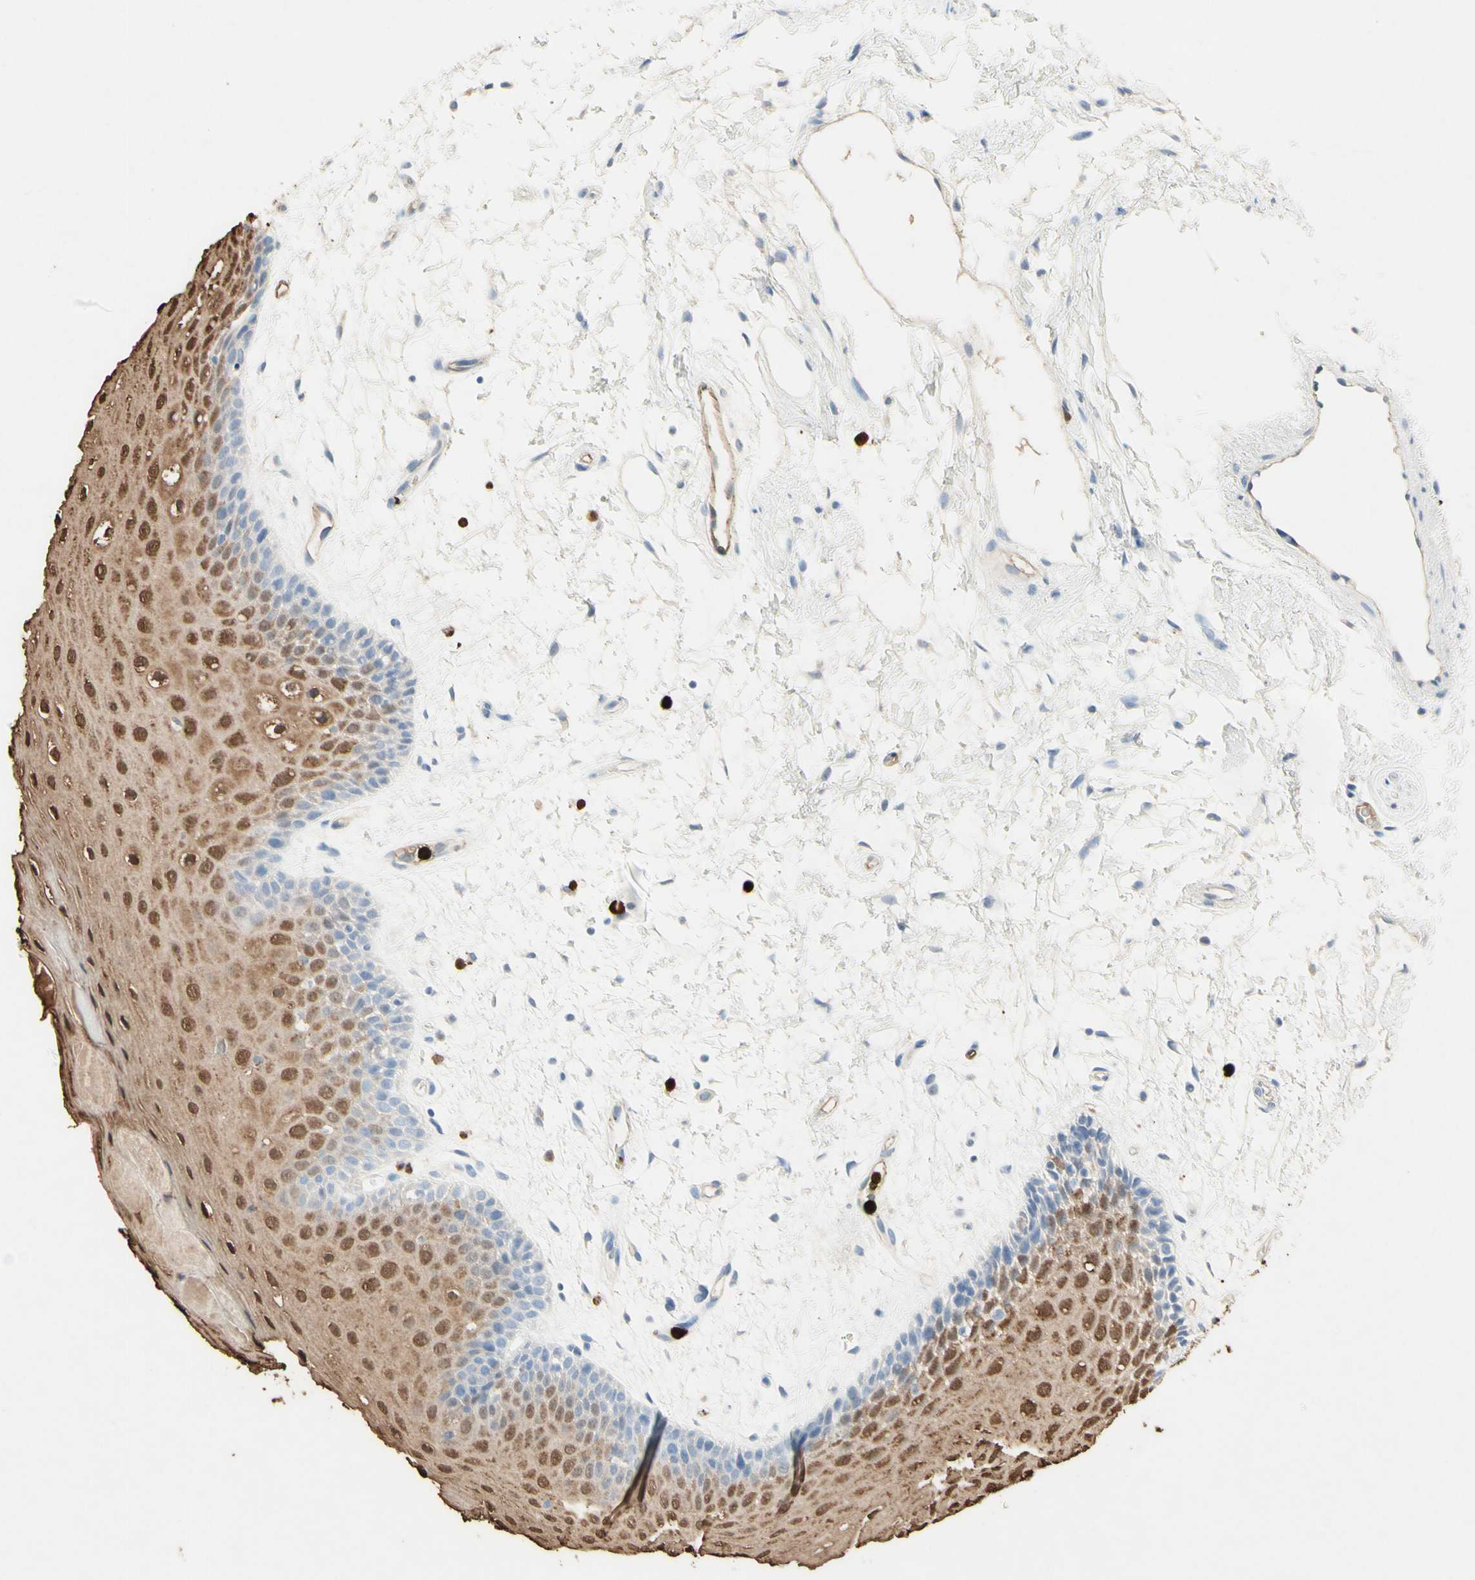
{"staining": {"intensity": "moderate", "quantity": ">75%", "location": "cytoplasmic/membranous,nuclear"}, "tissue": "oral mucosa", "cell_type": "Squamous epithelial cells", "image_type": "normal", "snomed": [{"axis": "morphology", "description": "Normal tissue, NOS"}, {"axis": "topography", "description": "Skeletal muscle"}, {"axis": "topography", "description": "Oral tissue"}, {"axis": "topography", "description": "Peripheral nerve tissue"}], "caption": "Benign oral mucosa was stained to show a protein in brown. There is medium levels of moderate cytoplasmic/membranous,nuclear positivity in approximately >75% of squamous epithelial cells. The staining was performed using DAB (3,3'-diaminobenzidine) to visualize the protein expression in brown, while the nuclei were stained in blue with hematoxylin (Magnification: 20x).", "gene": "NFKBIZ", "patient": {"sex": "female", "age": 84}}